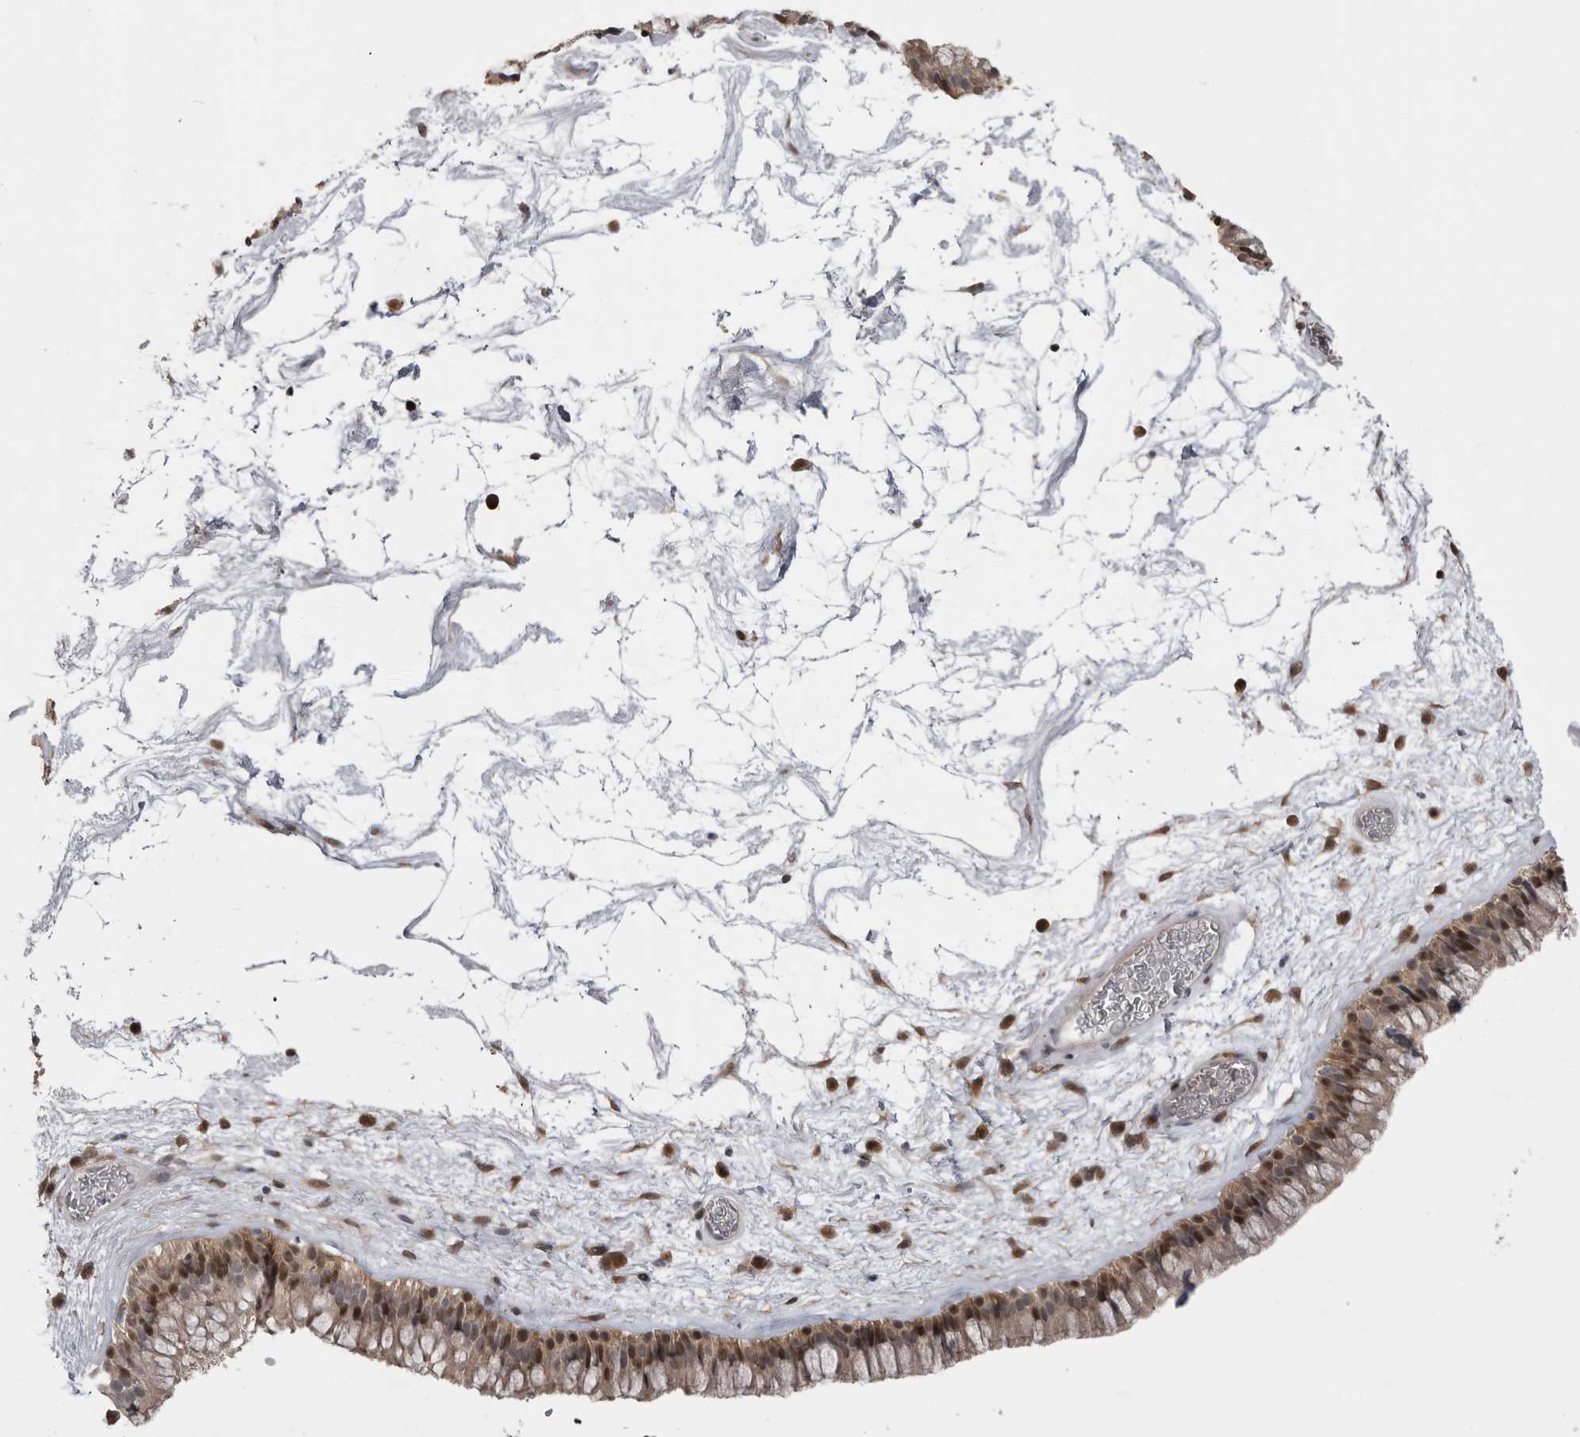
{"staining": {"intensity": "moderate", "quantity": ">75%", "location": "cytoplasmic/membranous,nuclear"}, "tissue": "nasopharynx", "cell_type": "Respiratory epithelial cells", "image_type": "normal", "snomed": [{"axis": "morphology", "description": "Normal tissue, NOS"}, {"axis": "morphology", "description": "Inflammation, NOS"}, {"axis": "topography", "description": "Nasopharynx"}], "caption": "Immunohistochemical staining of normal nasopharynx shows >75% levels of moderate cytoplasmic/membranous,nuclear protein staining in approximately >75% of respiratory epithelial cells.", "gene": "MAPK13", "patient": {"sex": "male", "age": 48}}